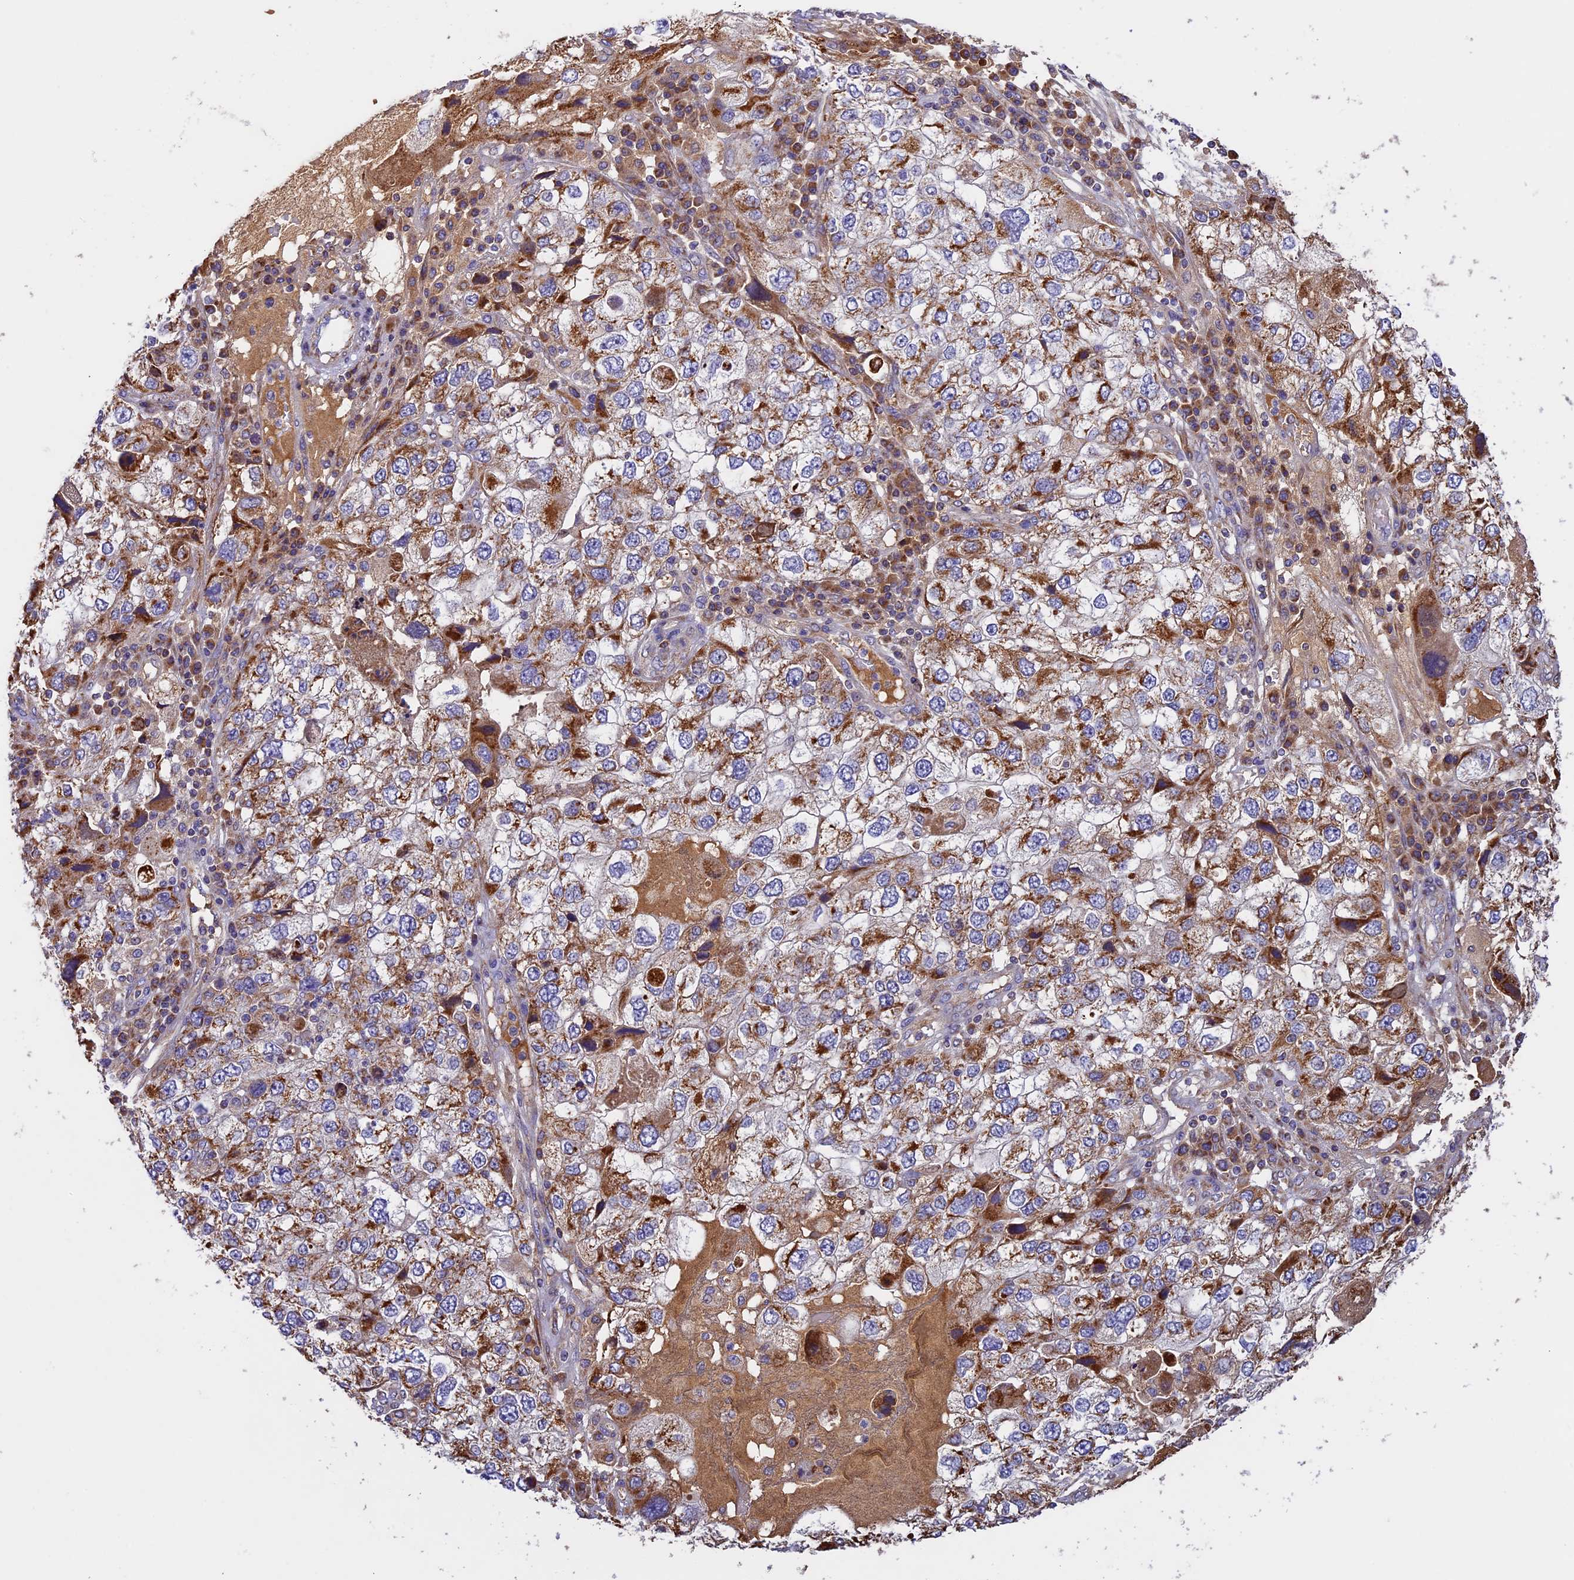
{"staining": {"intensity": "moderate", "quantity": ">75%", "location": "cytoplasmic/membranous"}, "tissue": "endometrial cancer", "cell_type": "Tumor cells", "image_type": "cancer", "snomed": [{"axis": "morphology", "description": "Adenocarcinoma, NOS"}, {"axis": "topography", "description": "Endometrium"}], "caption": "Tumor cells exhibit medium levels of moderate cytoplasmic/membranous staining in about >75% of cells in endometrial cancer.", "gene": "OCEL1", "patient": {"sex": "female", "age": 49}}